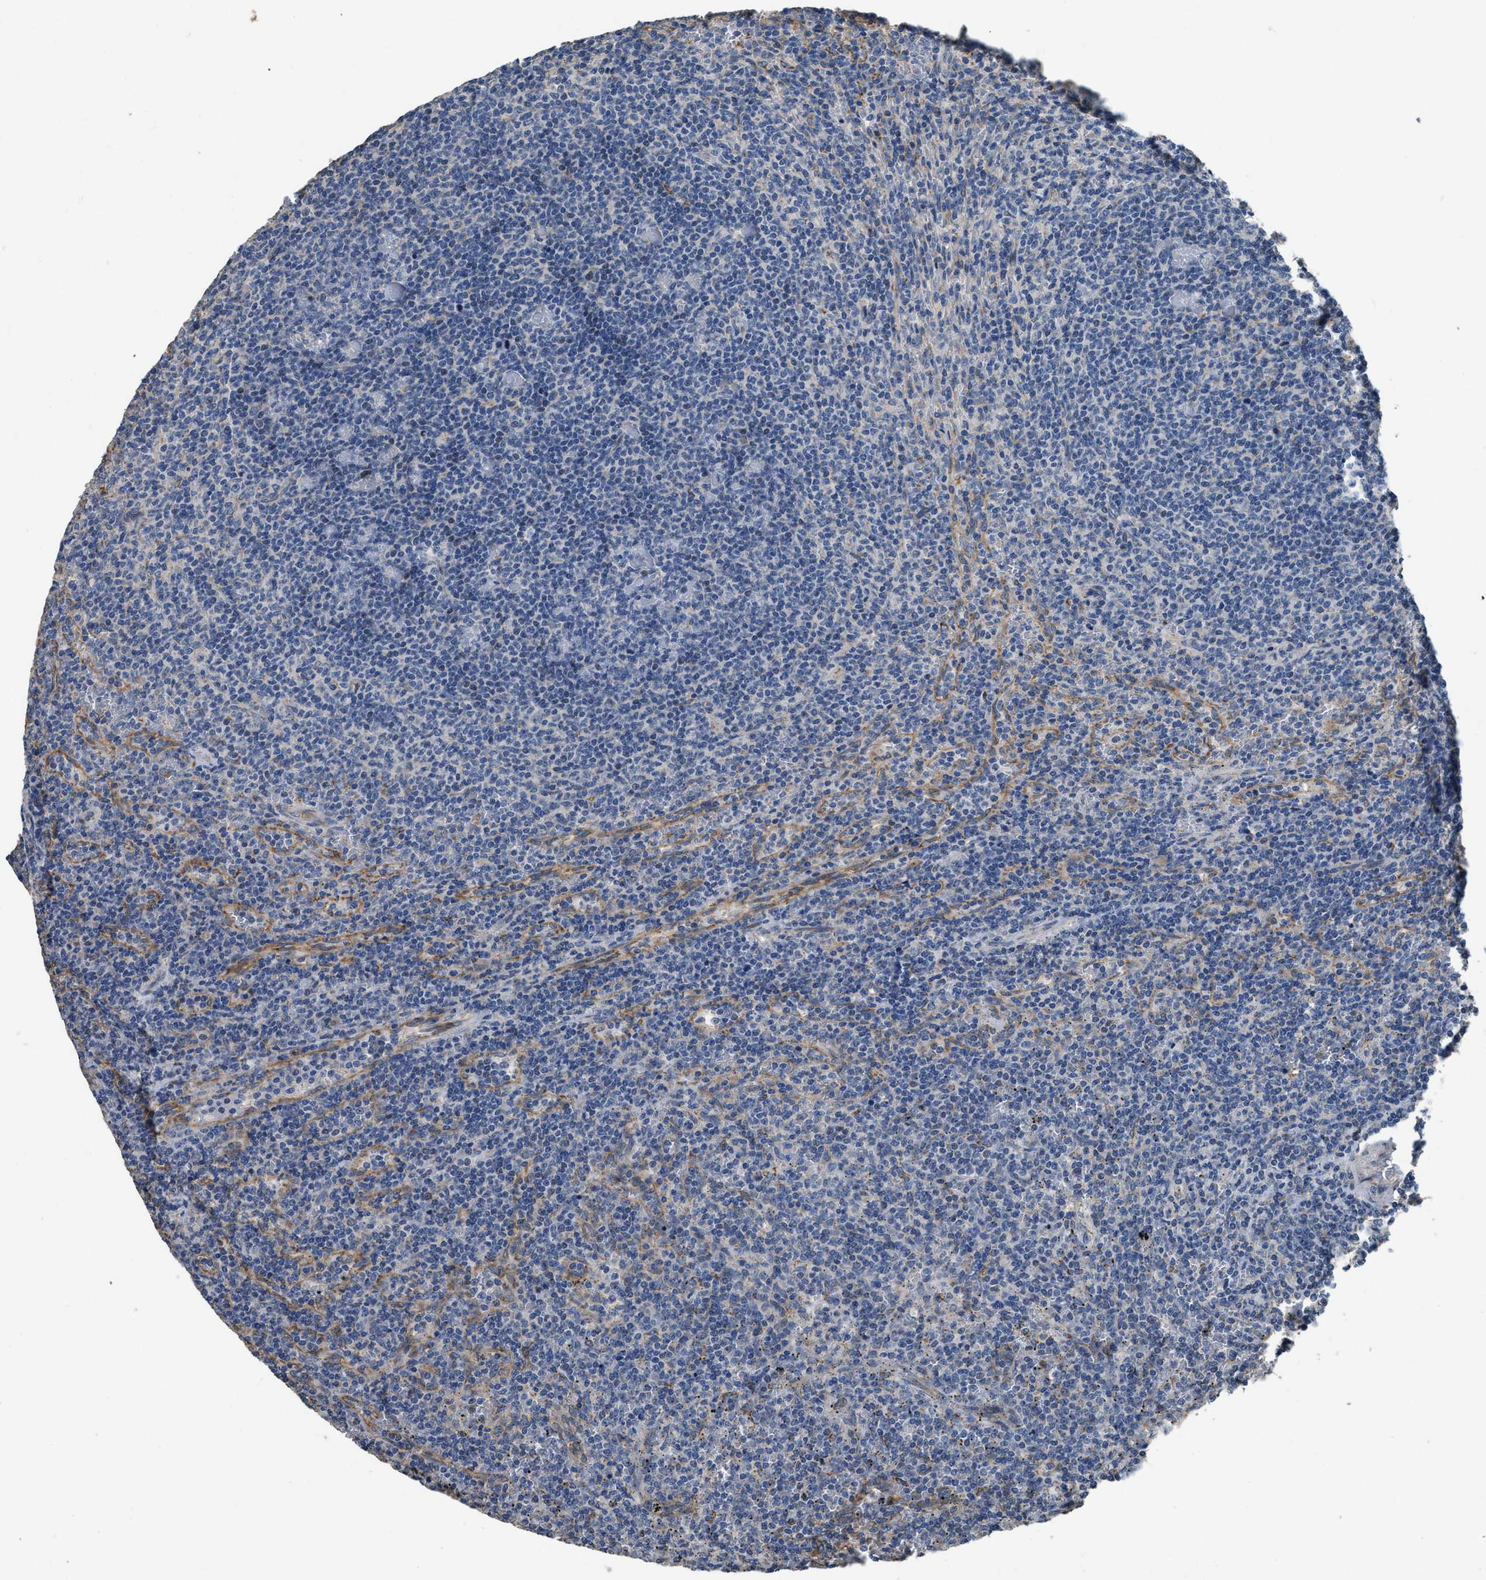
{"staining": {"intensity": "negative", "quantity": "none", "location": "none"}, "tissue": "lymphoma", "cell_type": "Tumor cells", "image_type": "cancer", "snomed": [{"axis": "morphology", "description": "Malignant lymphoma, non-Hodgkin's type, Low grade"}, {"axis": "topography", "description": "Spleen"}], "caption": "Tumor cells are negative for protein expression in human low-grade malignant lymphoma, non-Hodgkin's type. (Immunohistochemistry, brightfield microscopy, high magnification).", "gene": "TMEM150A", "patient": {"sex": "female", "age": 50}}